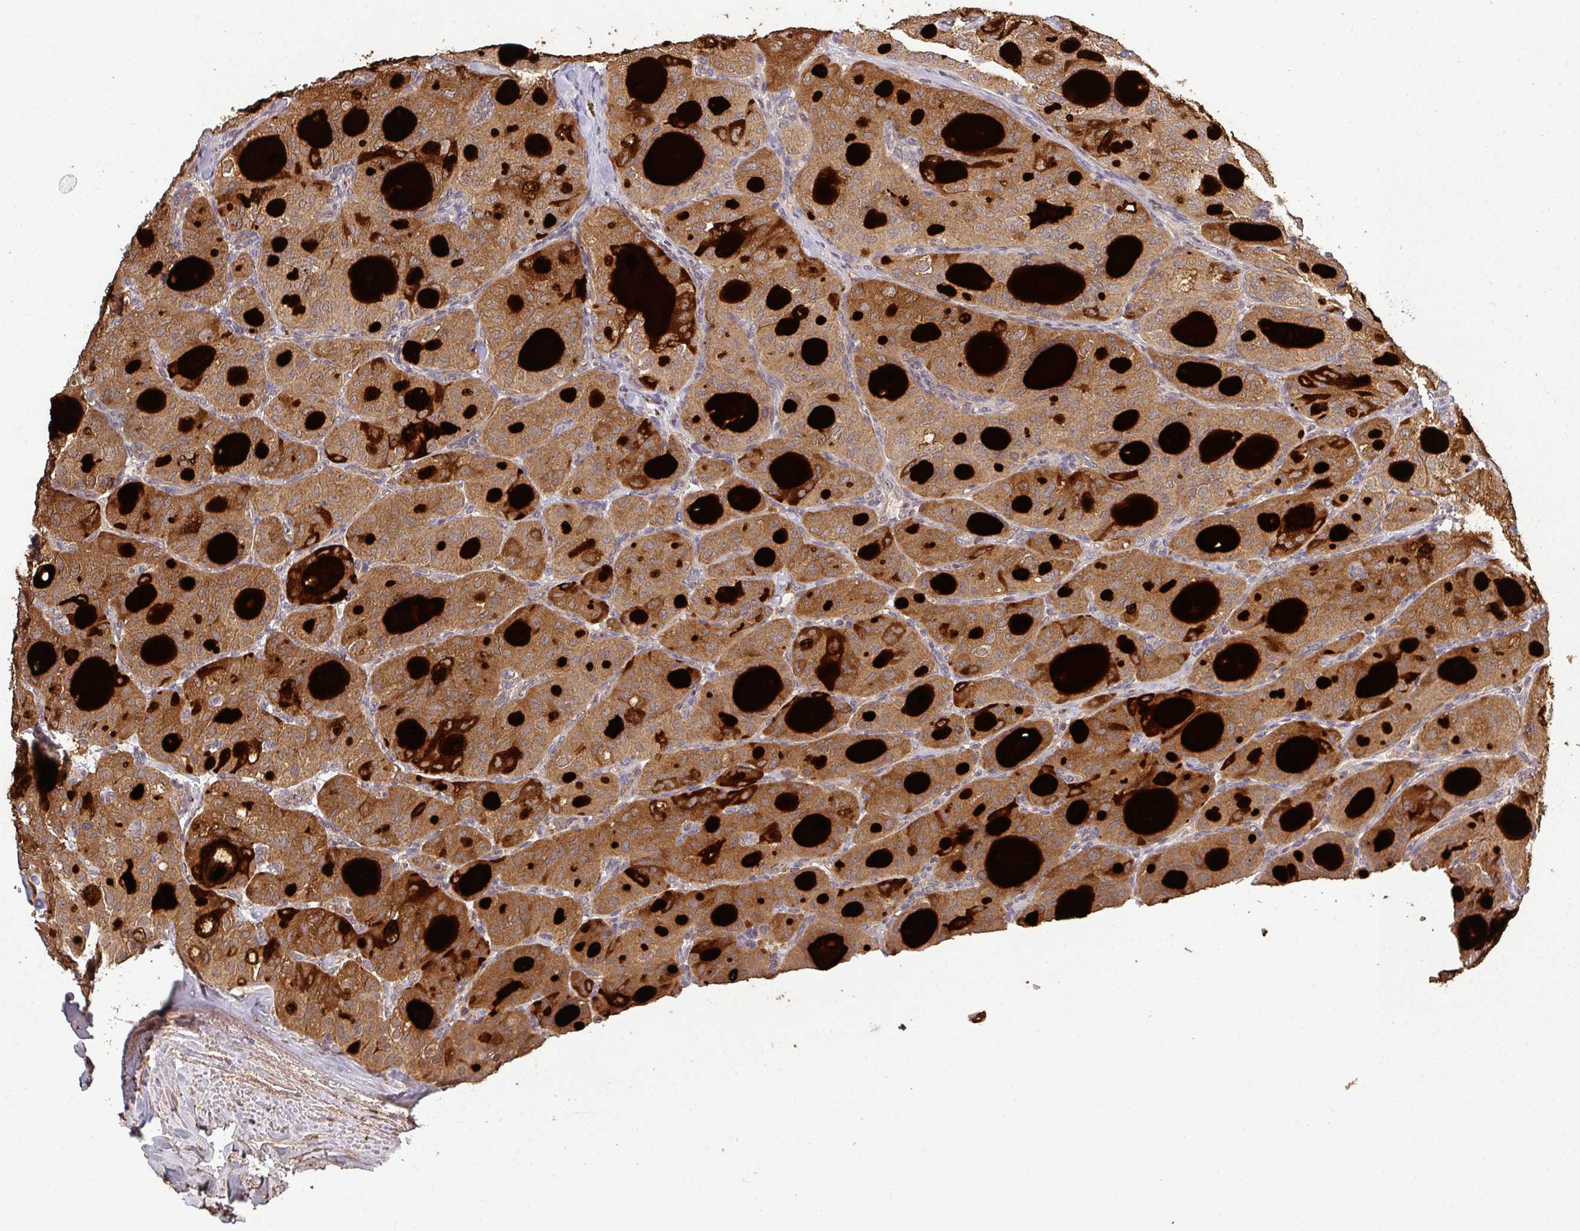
{"staining": {"intensity": "moderate", "quantity": ">75%", "location": "cytoplasmic/membranous"}, "tissue": "thyroid cancer", "cell_type": "Tumor cells", "image_type": "cancer", "snomed": [{"axis": "morphology", "description": "Follicular adenoma carcinoma, NOS"}, {"axis": "topography", "description": "Thyroid gland"}], "caption": "Protein expression analysis of human thyroid follicular adenoma carcinoma reveals moderate cytoplasmic/membranous expression in approximately >75% of tumor cells. (DAB IHC, brown staining for protein, blue staining for nuclei).", "gene": "ISLR", "patient": {"sex": "male", "age": 75}}